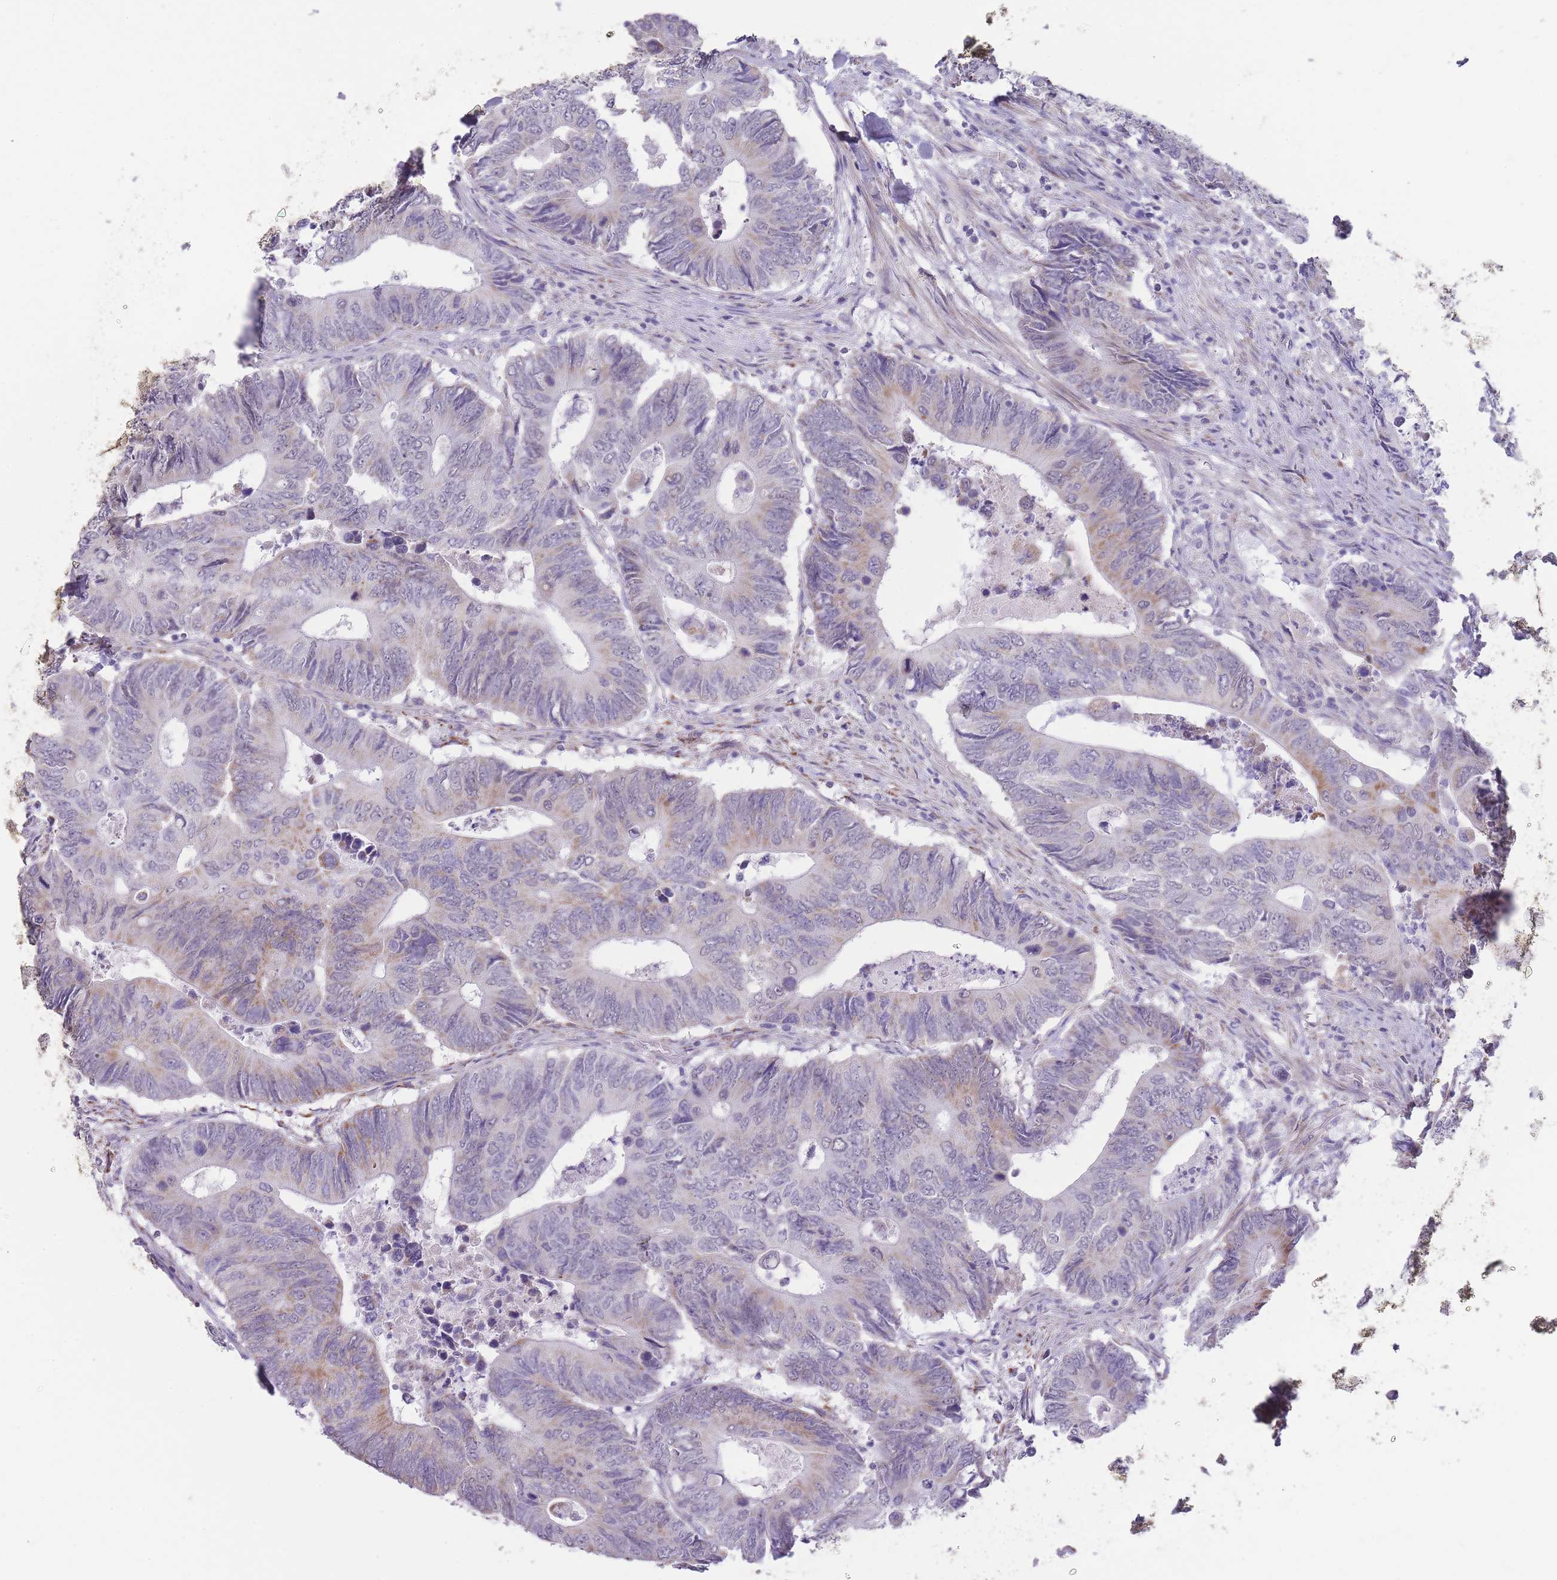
{"staining": {"intensity": "moderate", "quantity": "<25%", "location": "cytoplasmic/membranous"}, "tissue": "colorectal cancer", "cell_type": "Tumor cells", "image_type": "cancer", "snomed": [{"axis": "morphology", "description": "Adenocarcinoma, NOS"}, {"axis": "topography", "description": "Colon"}], "caption": "Immunohistochemistry photomicrograph of neoplastic tissue: human colorectal adenocarcinoma stained using immunohistochemistry (IHC) shows low levels of moderate protein expression localized specifically in the cytoplasmic/membranous of tumor cells, appearing as a cytoplasmic/membranous brown color.", "gene": "ZBTB24", "patient": {"sex": "male", "age": 87}}